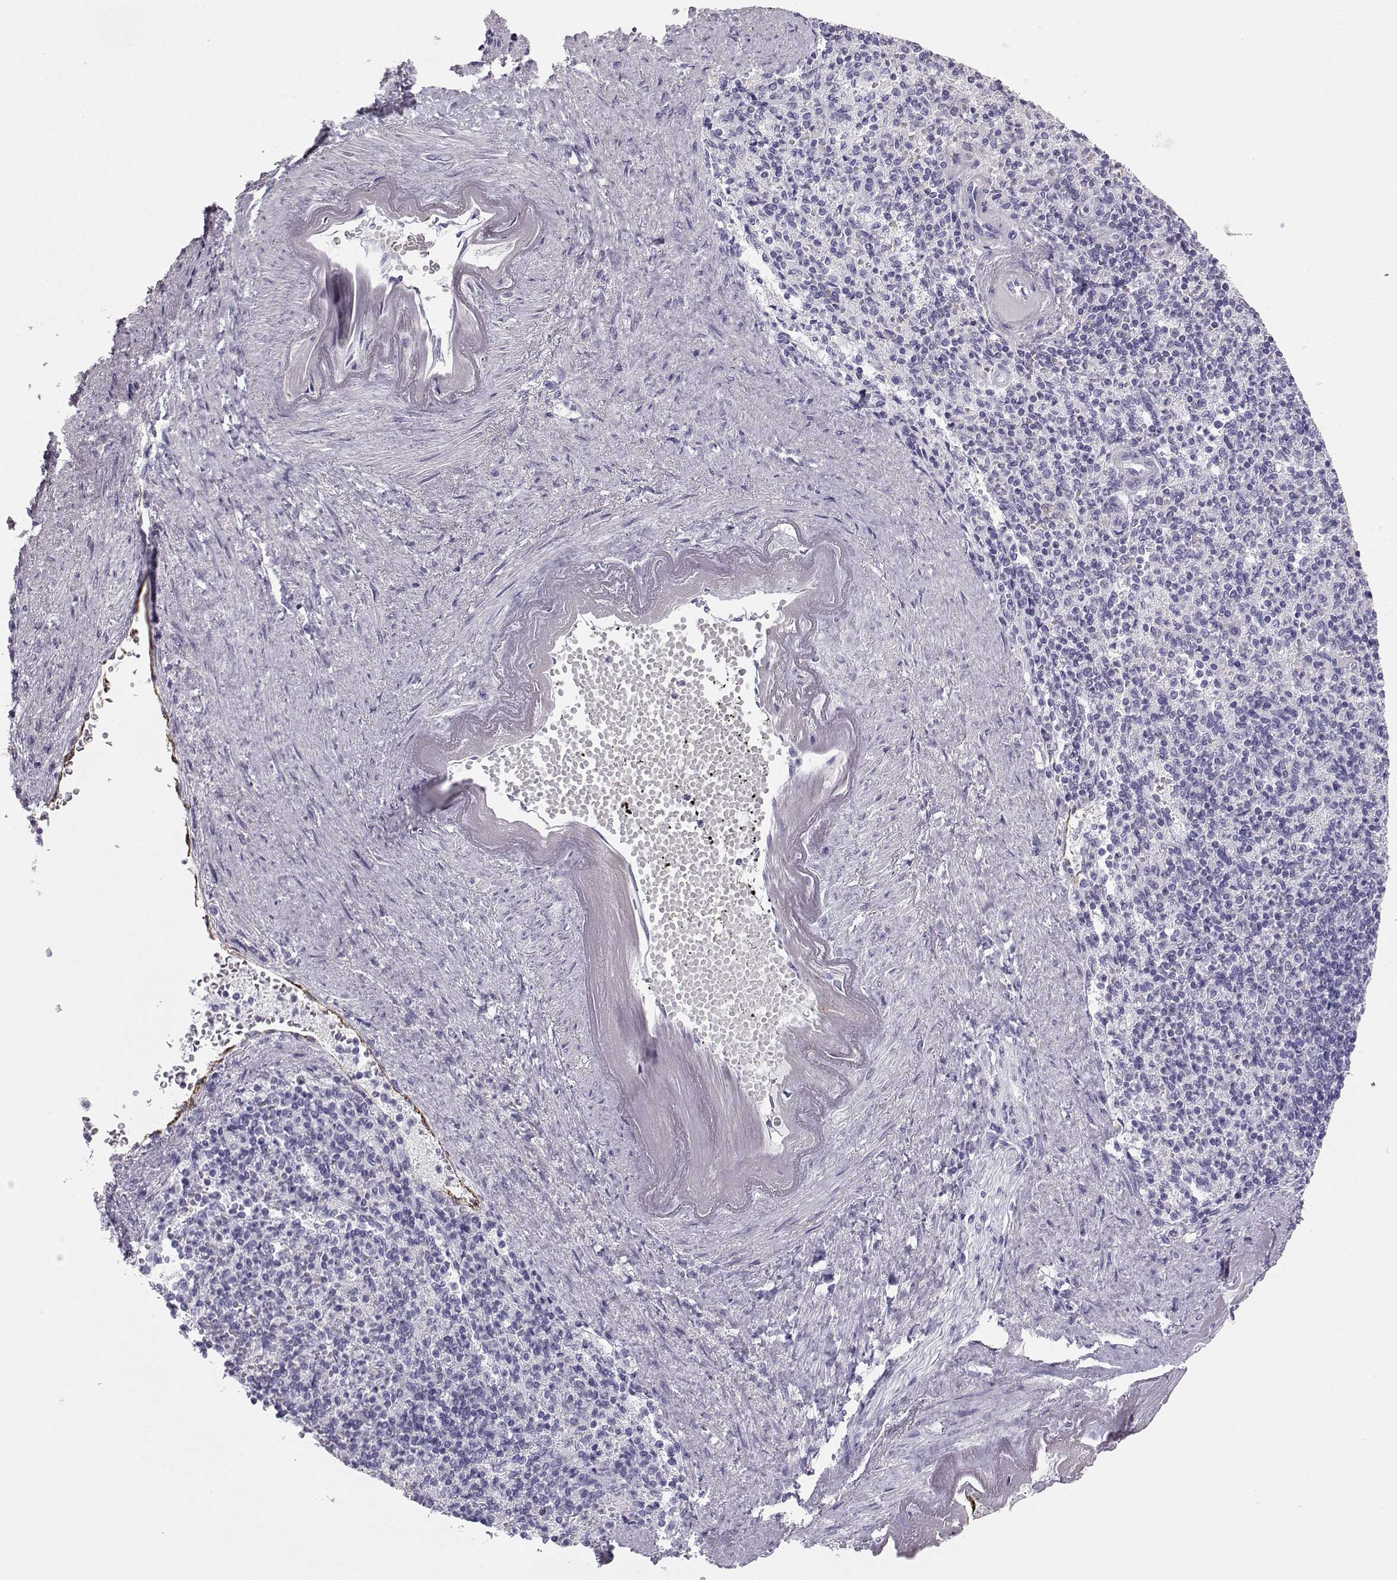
{"staining": {"intensity": "negative", "quantity": "none", "location": "none"}, "tissue": "spleen", "cell_type": "Cells in red pulp", "image_type": "normal", "snomed": [{"axis": "morphology", "description": "Normal tissue, NOS"}, {"axis": "topography", "description": "Spleen"}], "caption": "Immunohistochemistry (IHC) image of normal spleen: human spleen stained with DAB reveals no significant protein expression in cells in red pulp.", "gene": "IQCD", "patient": {"sex": "female", "age": 74}}